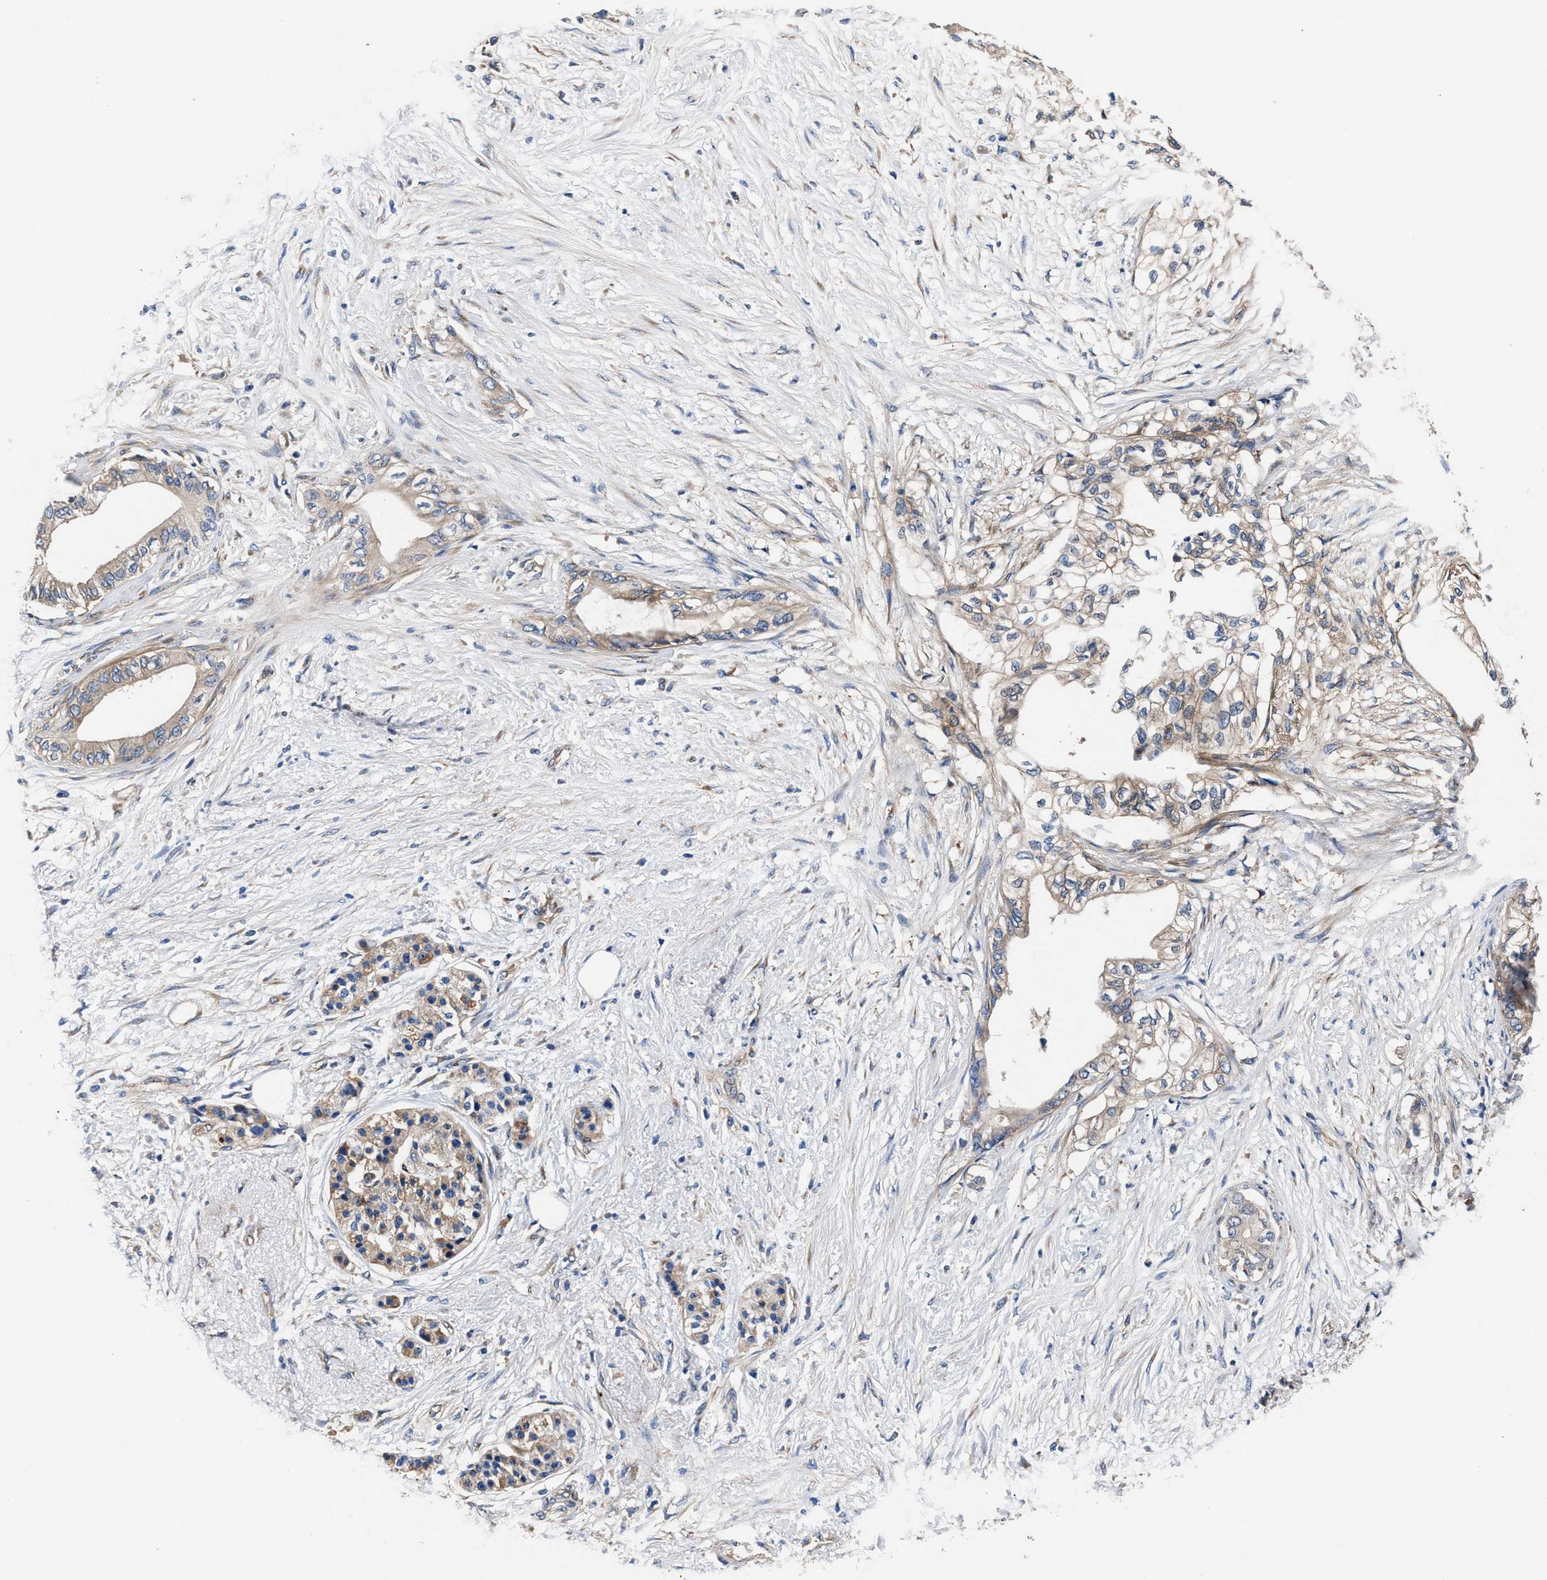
{"staining": {"intensity": "weak", "quantity": "25%-75%", "location": "cytoplasmic/membranous"}, "tissue": "pancreatic cancer", "cell_type": "Tumor cells", "image_type": "cancer", "snomed": [{"axis": "morphology", "description": "Normal tissue, NOS"}, {"axis": "morphology", "description": "Adenocarcinoma, NOS"}, {"axis": "topography", "description": "Pancreas"}, {"axis": "topography", "description": "Duodenum"}], "caption": "Adenocarcinoma (pancreatic) stained with a protein marker reveals weak staining in tumor cells.", "gene": "SH3GL1", "patient": {"sex": "female", "age": 60}}